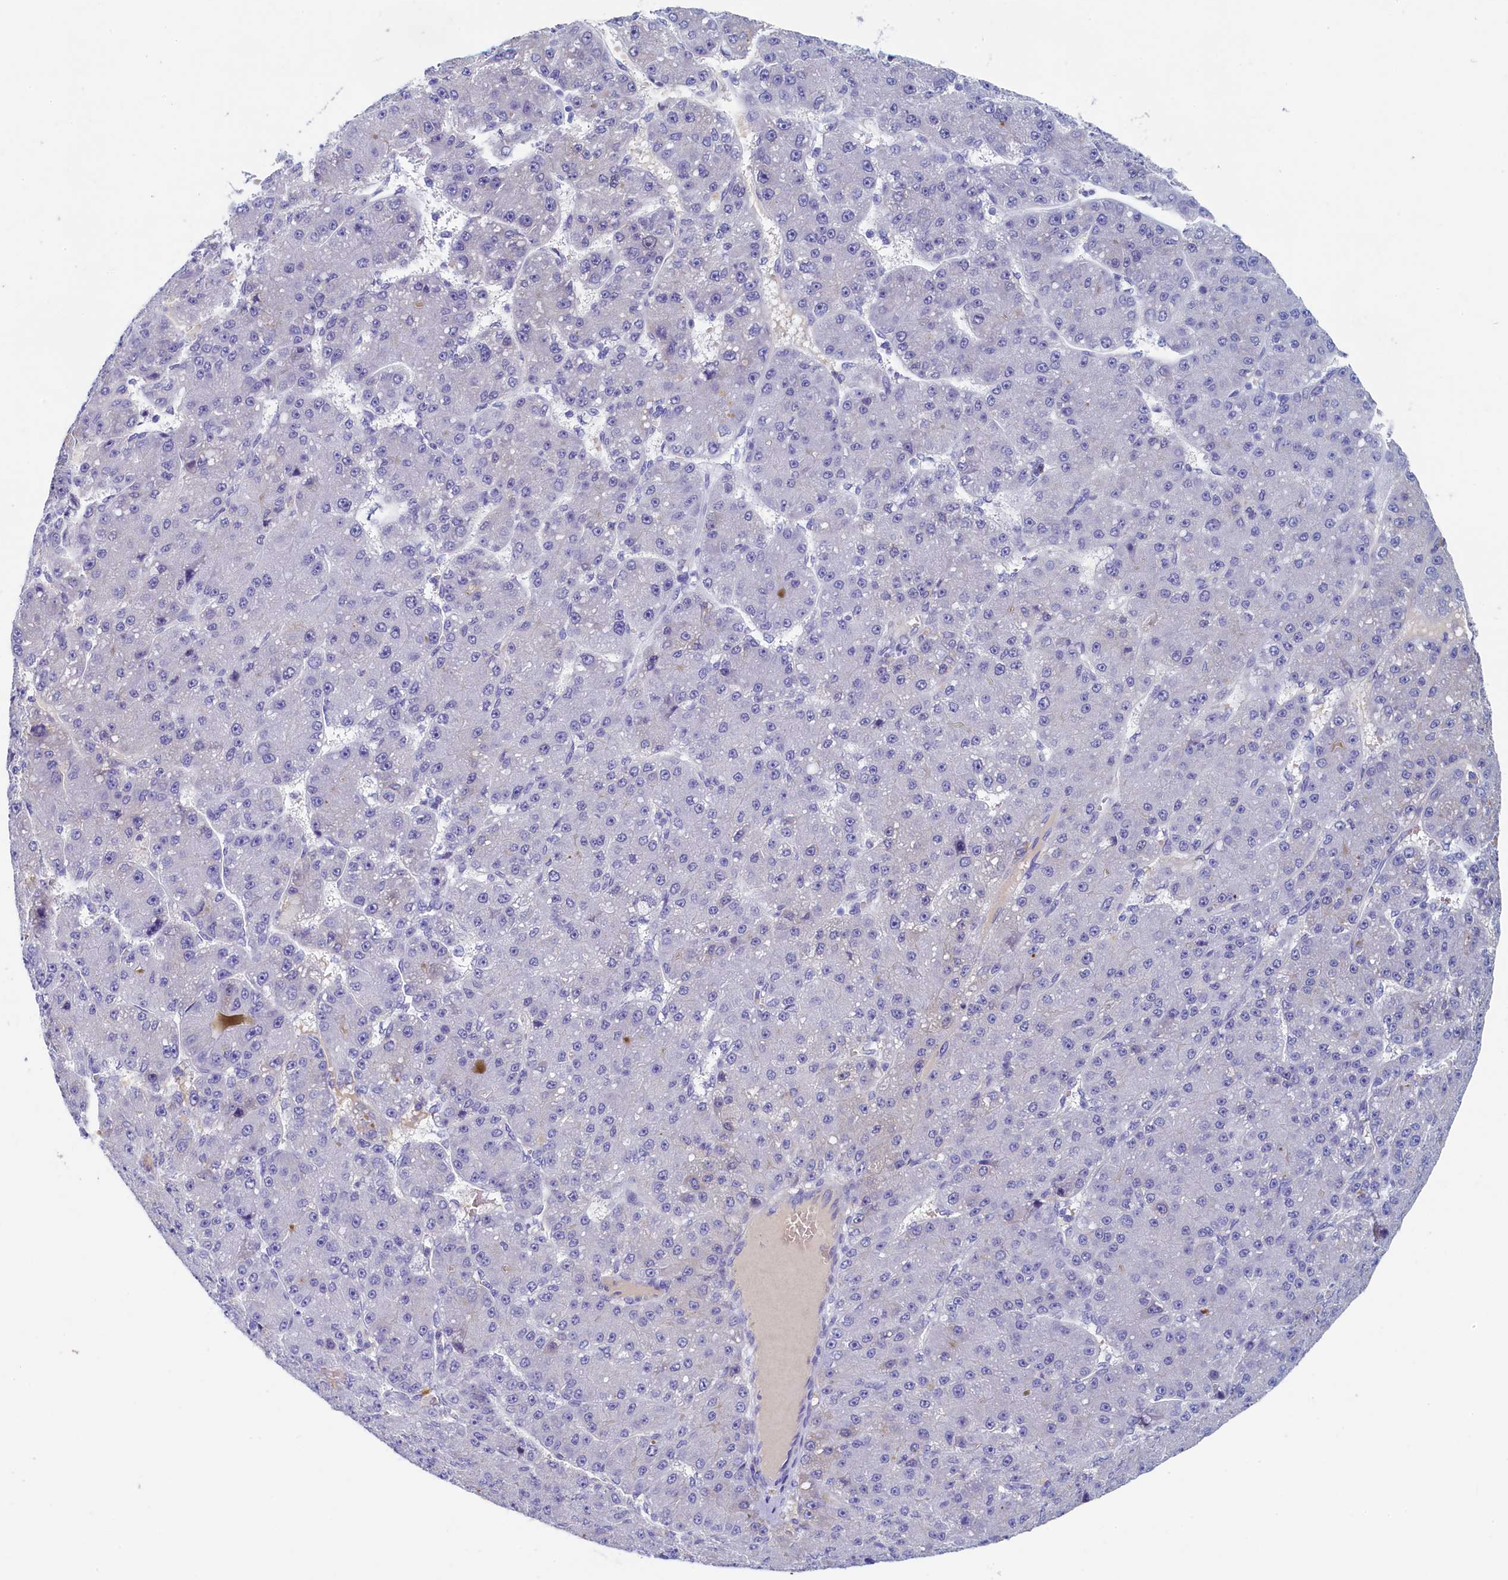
{"staining": {"intensity": "negative", "quantity": "none", "location": "none"}, "tissue": "liver cancer", "cell_type": "Tumor cells", "image_type": "cancer", "snomed": [{"axis": "morphology", "description": "Carcinoma, Hepatocellular, NOS"}, {"axis": "topography", "description": "Liver"}], "caption": "Tumor cells show no significant protein expression in liver hepatocellular carcinoma. (Brightfield microscopy of DAB (3,3'-diaminobenzidine) immunohistochemistry at high magnification).", "gene": "GUCA1C", "patient": {"sex": "male", "age": 67}}